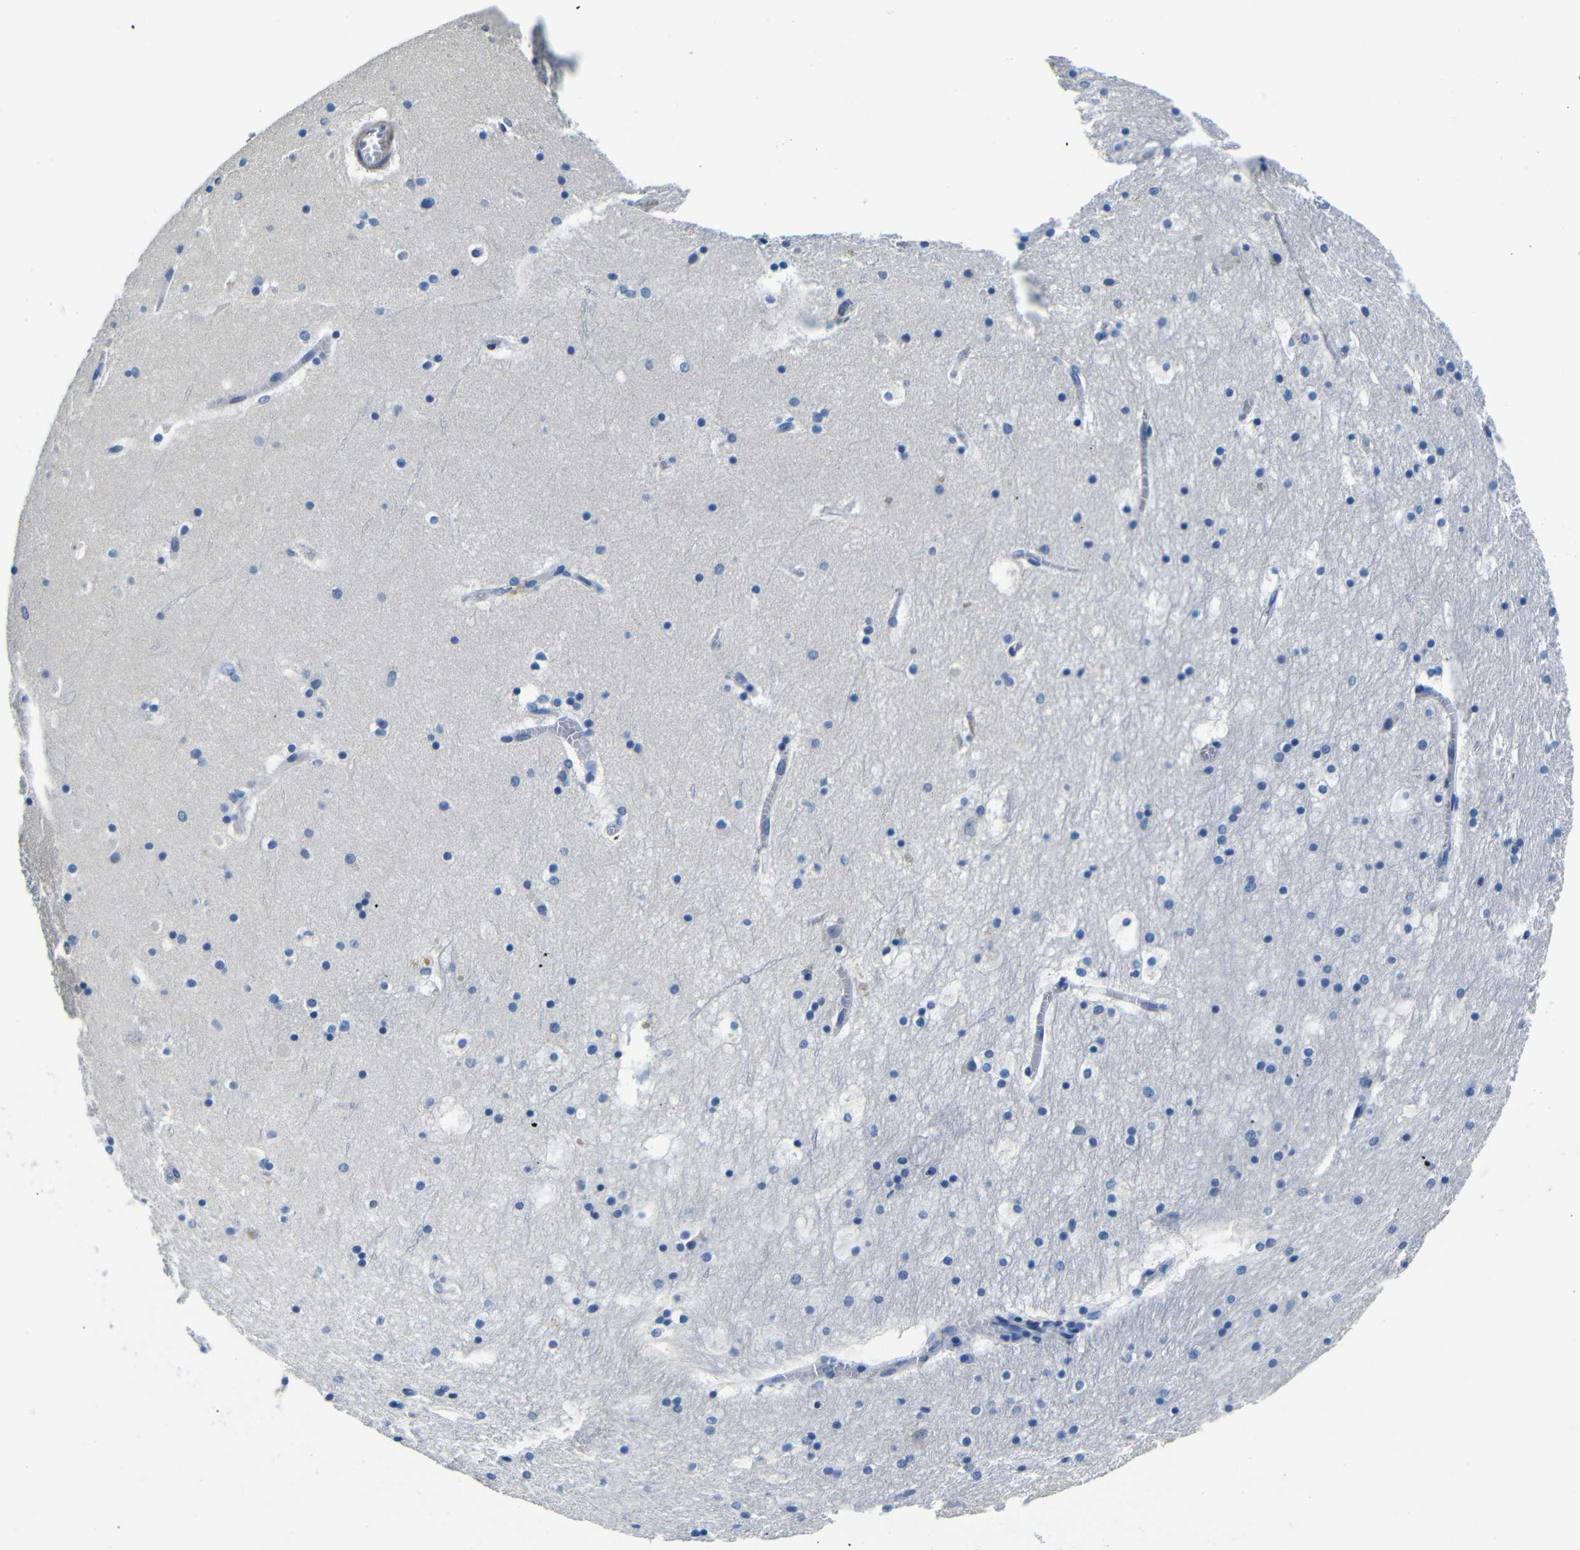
{"staining": {"intensity": "negative", "quantity": "none", "location": "none"}, "tissue": "hippocampus", "cell_type": "Glial cells", "image_type": "normal", "snomed": [{"axis": "morphology", "description": "Normal tissue, NOS"}, {"axis": "topography", "description": "Hippocampus"}], "caption": "The immunohistochemistry (IHC) micrograph has no significant expression in glial cells of hippocampus.", "gene": "TNFAIP1", "patient": {"sex": "male", "age": 45}}